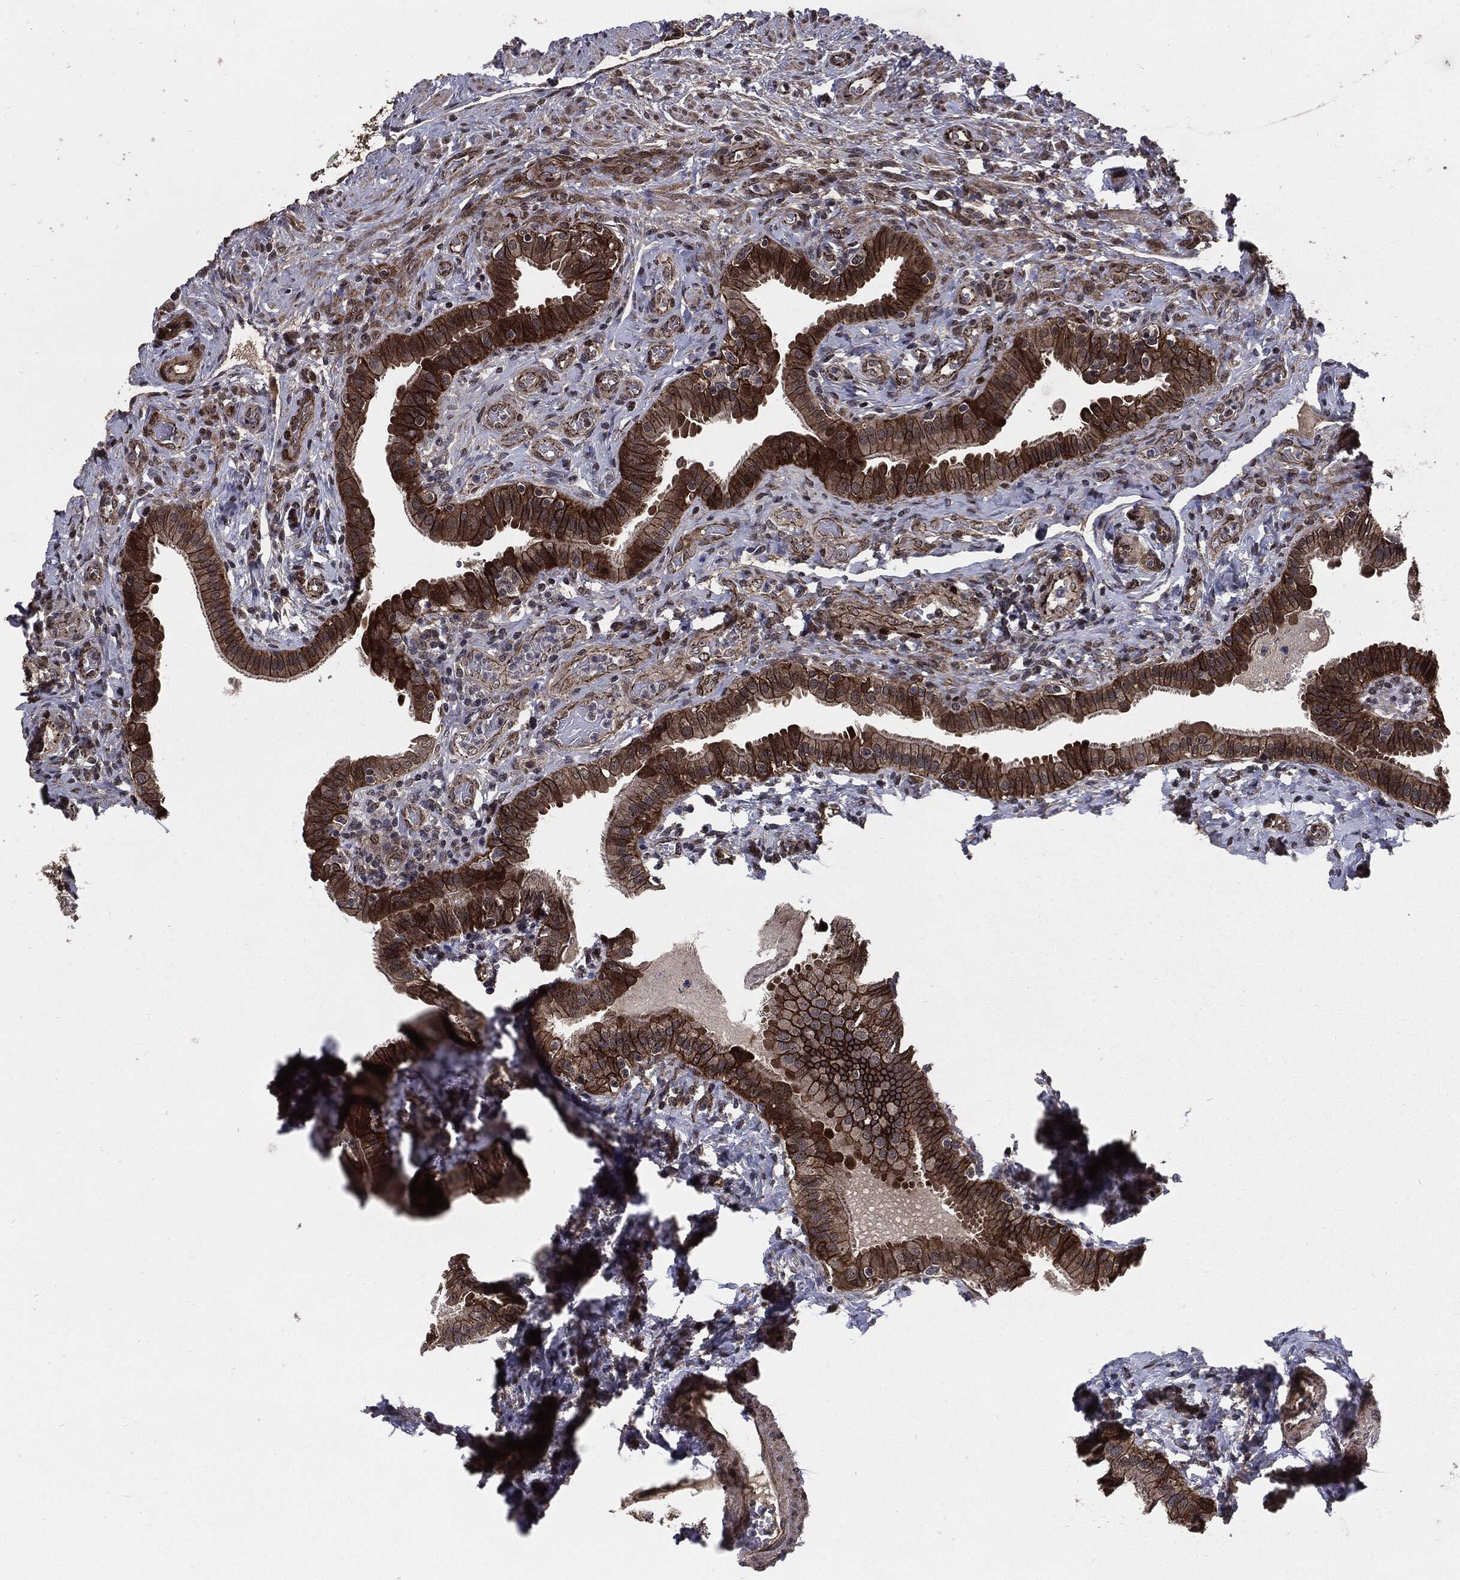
{"staining": {"intensity": "strong", "quantity": ">75%", "location": "cytoplasmic/membranous"}, "tissue": "fallopian tube", "cell_type": "Glandular cells", "image_type": "normal", "snomed": [{"axis": "morphology", "description": "Normal tissue, NOS"}, {"axis": "topography", "description": "Fallopian tube"}], "caption": "Immunohistochemistry (IHC) (DAB) staining of unremarkable human fallopian tube displays strong cytoplasmic/membranous protein staining in approximately >75% of glandular cells. Ihc stains the protein of interest in brown and the nuclei are stained blue.", "gene": "PTPA", "patient": {"sex": "female", "age": 41}}